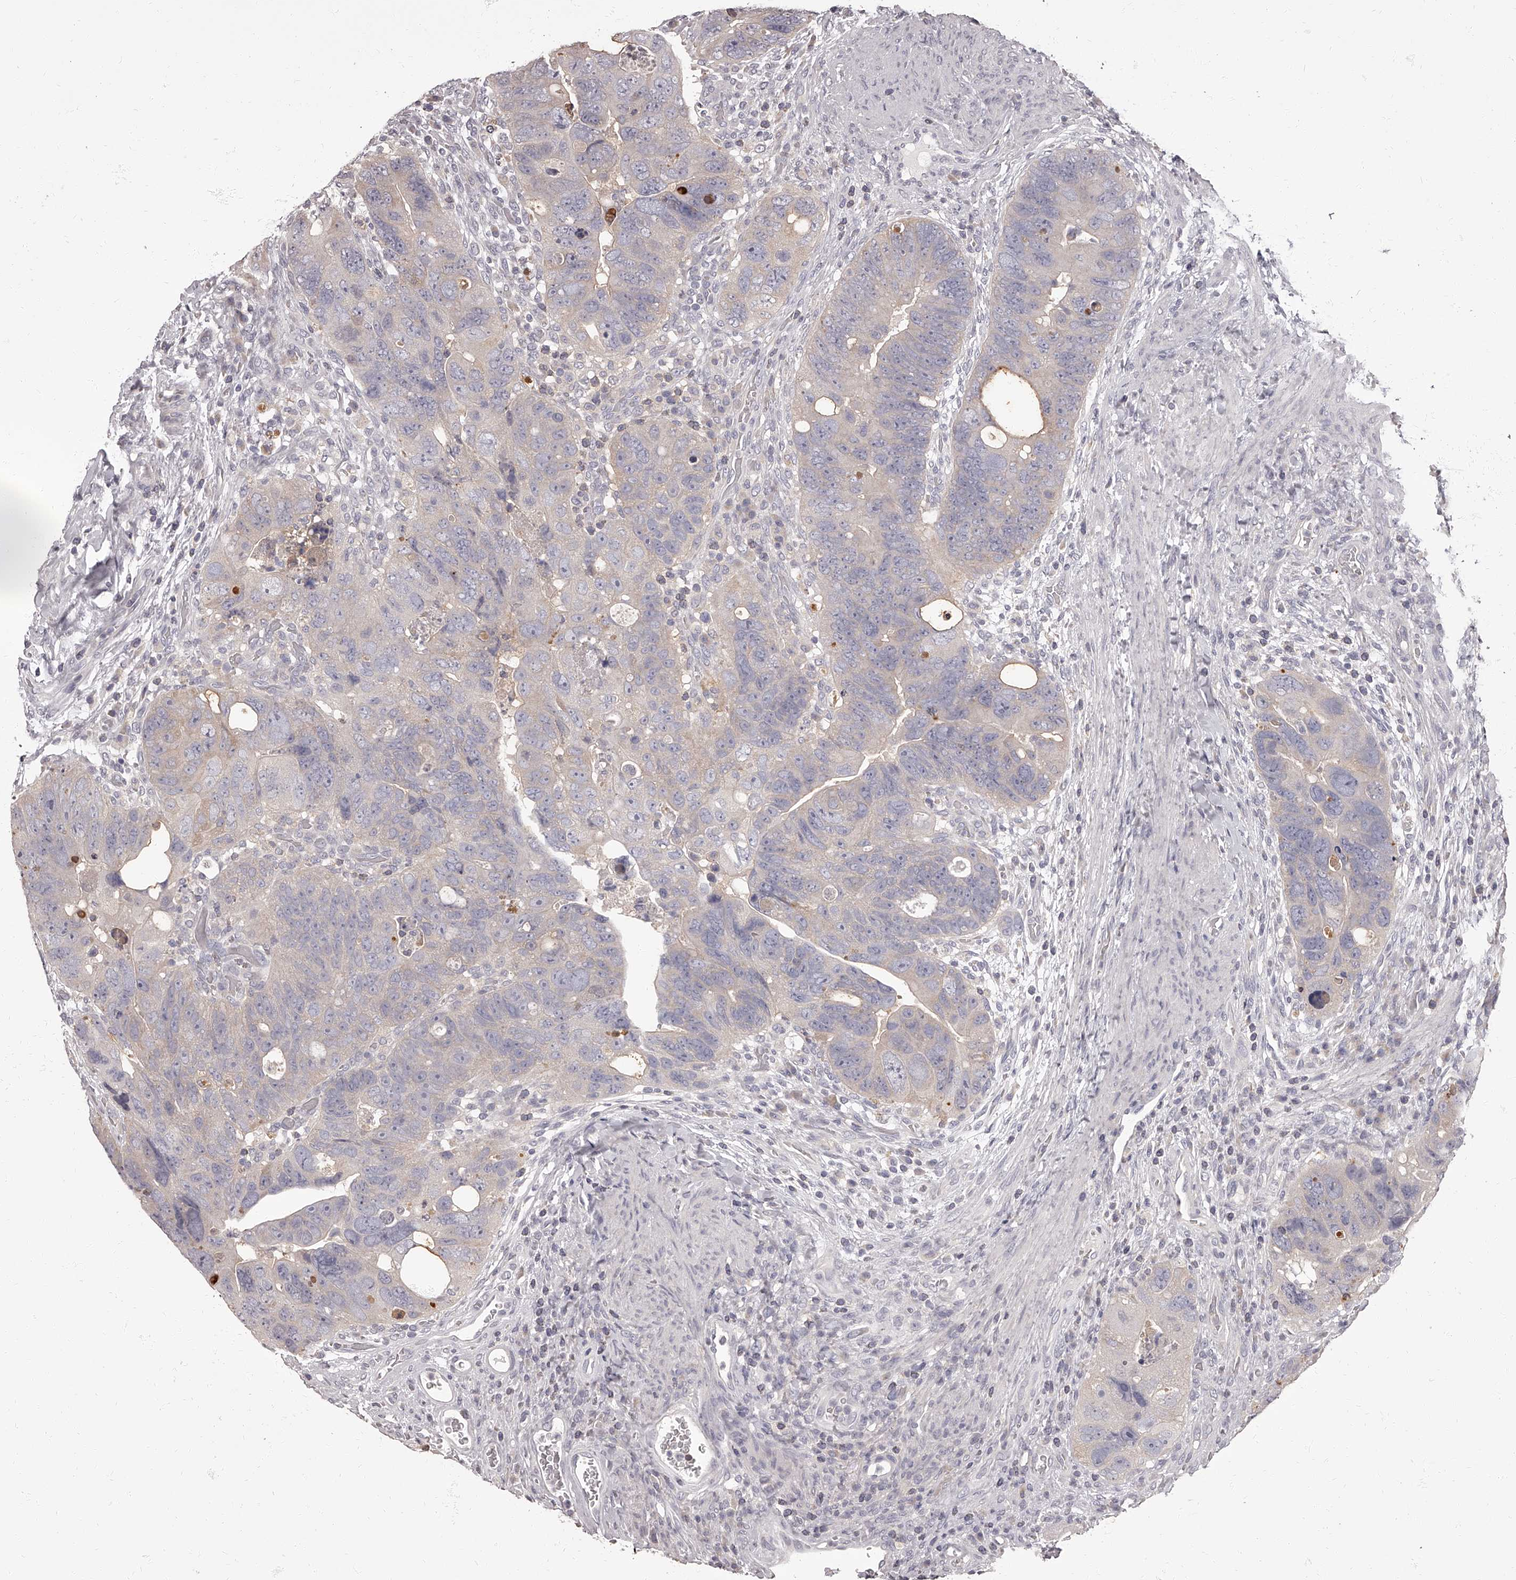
{"staining": {"intensity": "negative", "quantity": "none", "location": "none"}, "tissue": "colorectal cancer", "cell_type": "Tumor cells", "image_type": "cancer", "snomed": [{"axis": "morphology", "description": "Adenocarcinoma, NOS"}, {"axis": "topography", "description": "Rectum"}], "caption": "Immunohistochemistry (IHC) photomicrograph of colorectal cancer stained for a protein (brown), which displays no staining in tumor cells.", "gene": "APEH", "patient": {"sex": "male", "age": 59}}